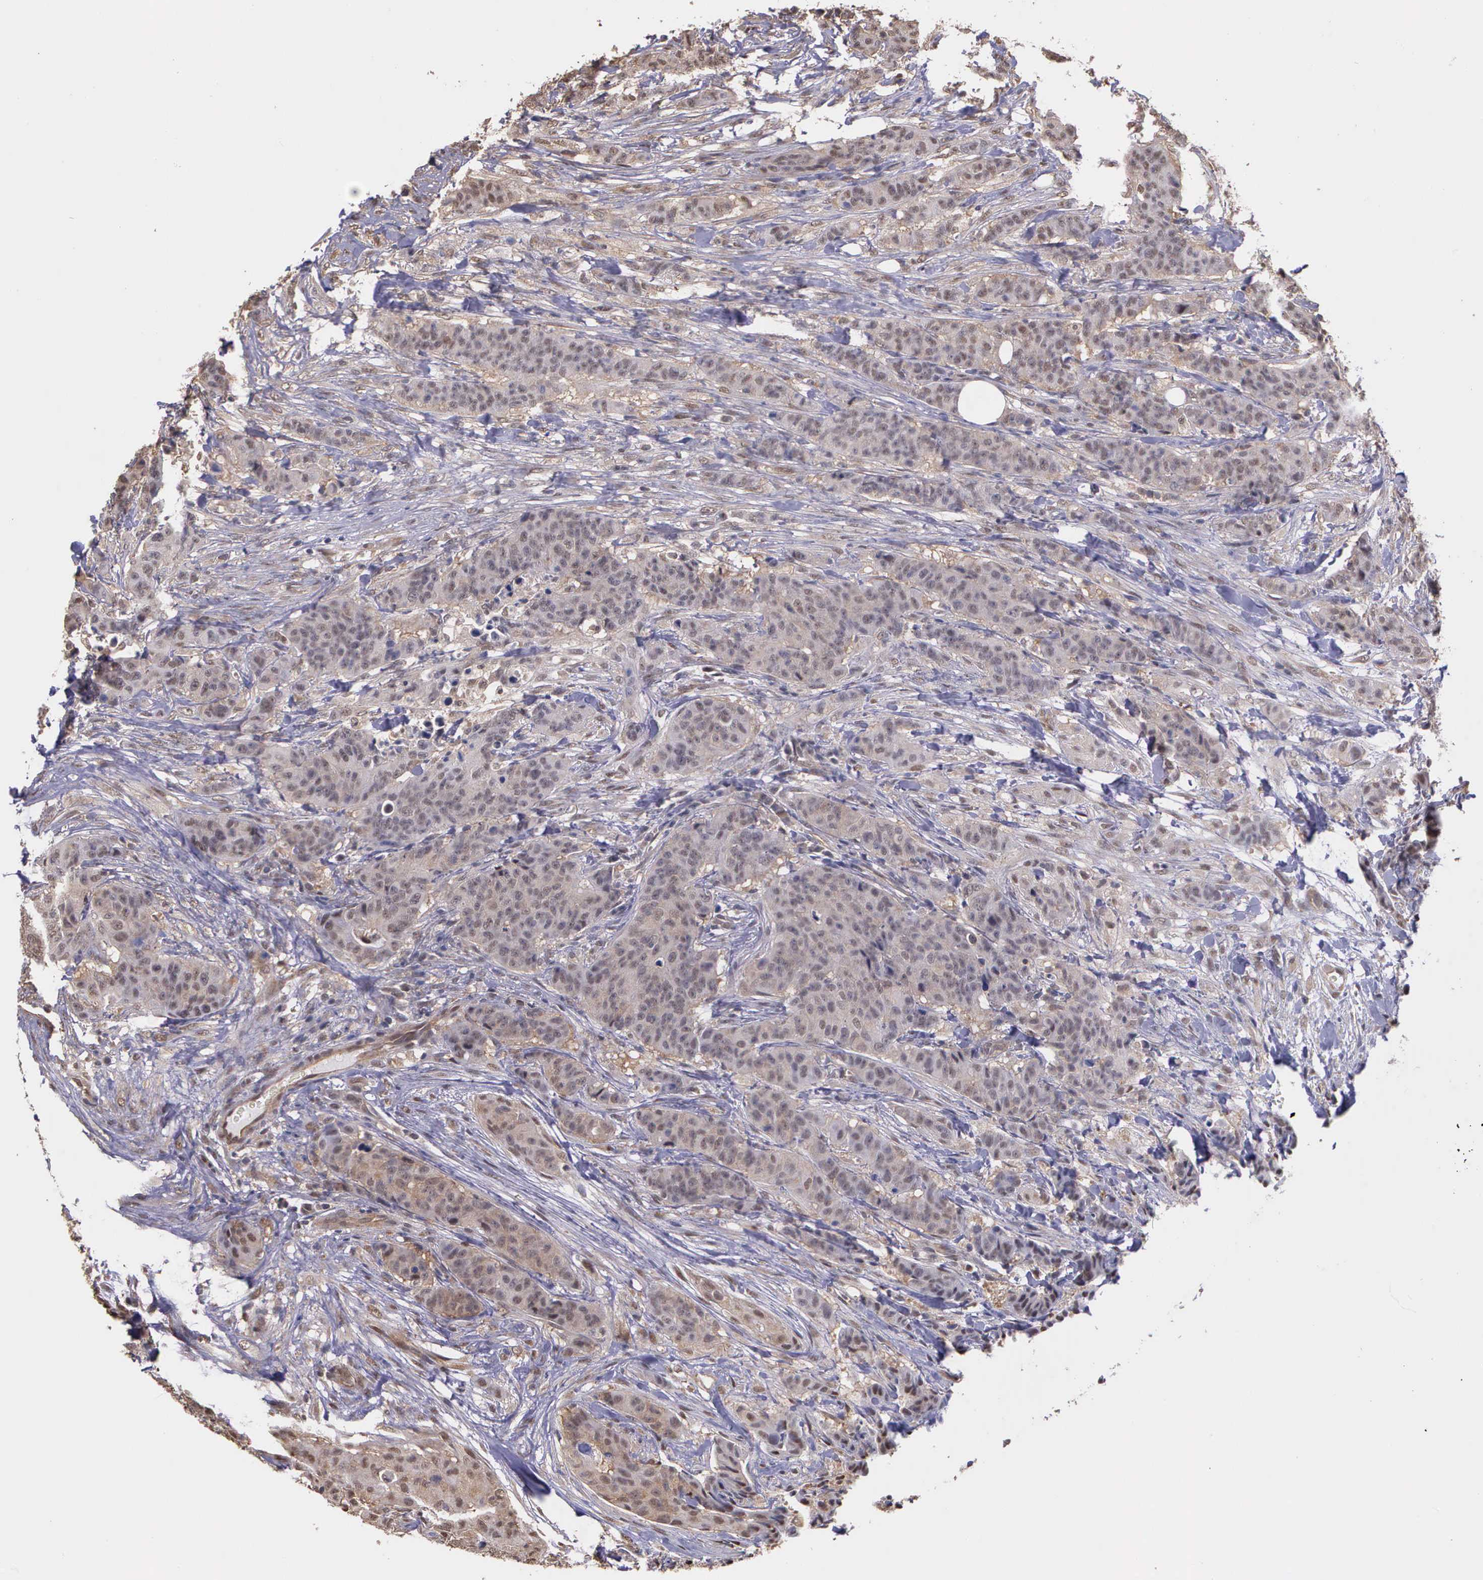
{"staining": {"intensity": "weak", "quantity": ">75%", "location": "cytoplasmic/membranous"}, "tissue": "breast cancer", "cell_type": "Tumor cells", "image_type": "cancer", "snomed": [{"axis": "morphology", "description": "Duct carcinoma"}, {"axis": "topography", "description": "Breast"}], "caption": "This image shows breast cancer stained with immunohistochemistry to label a protein in brown. The cytoplasmic/membranous of tumor cells show weak positivity for the protein. Nuclei are counter-stained blue.", "gene": "PSMC1", "patient": {"sex": "female", "age": 40}}